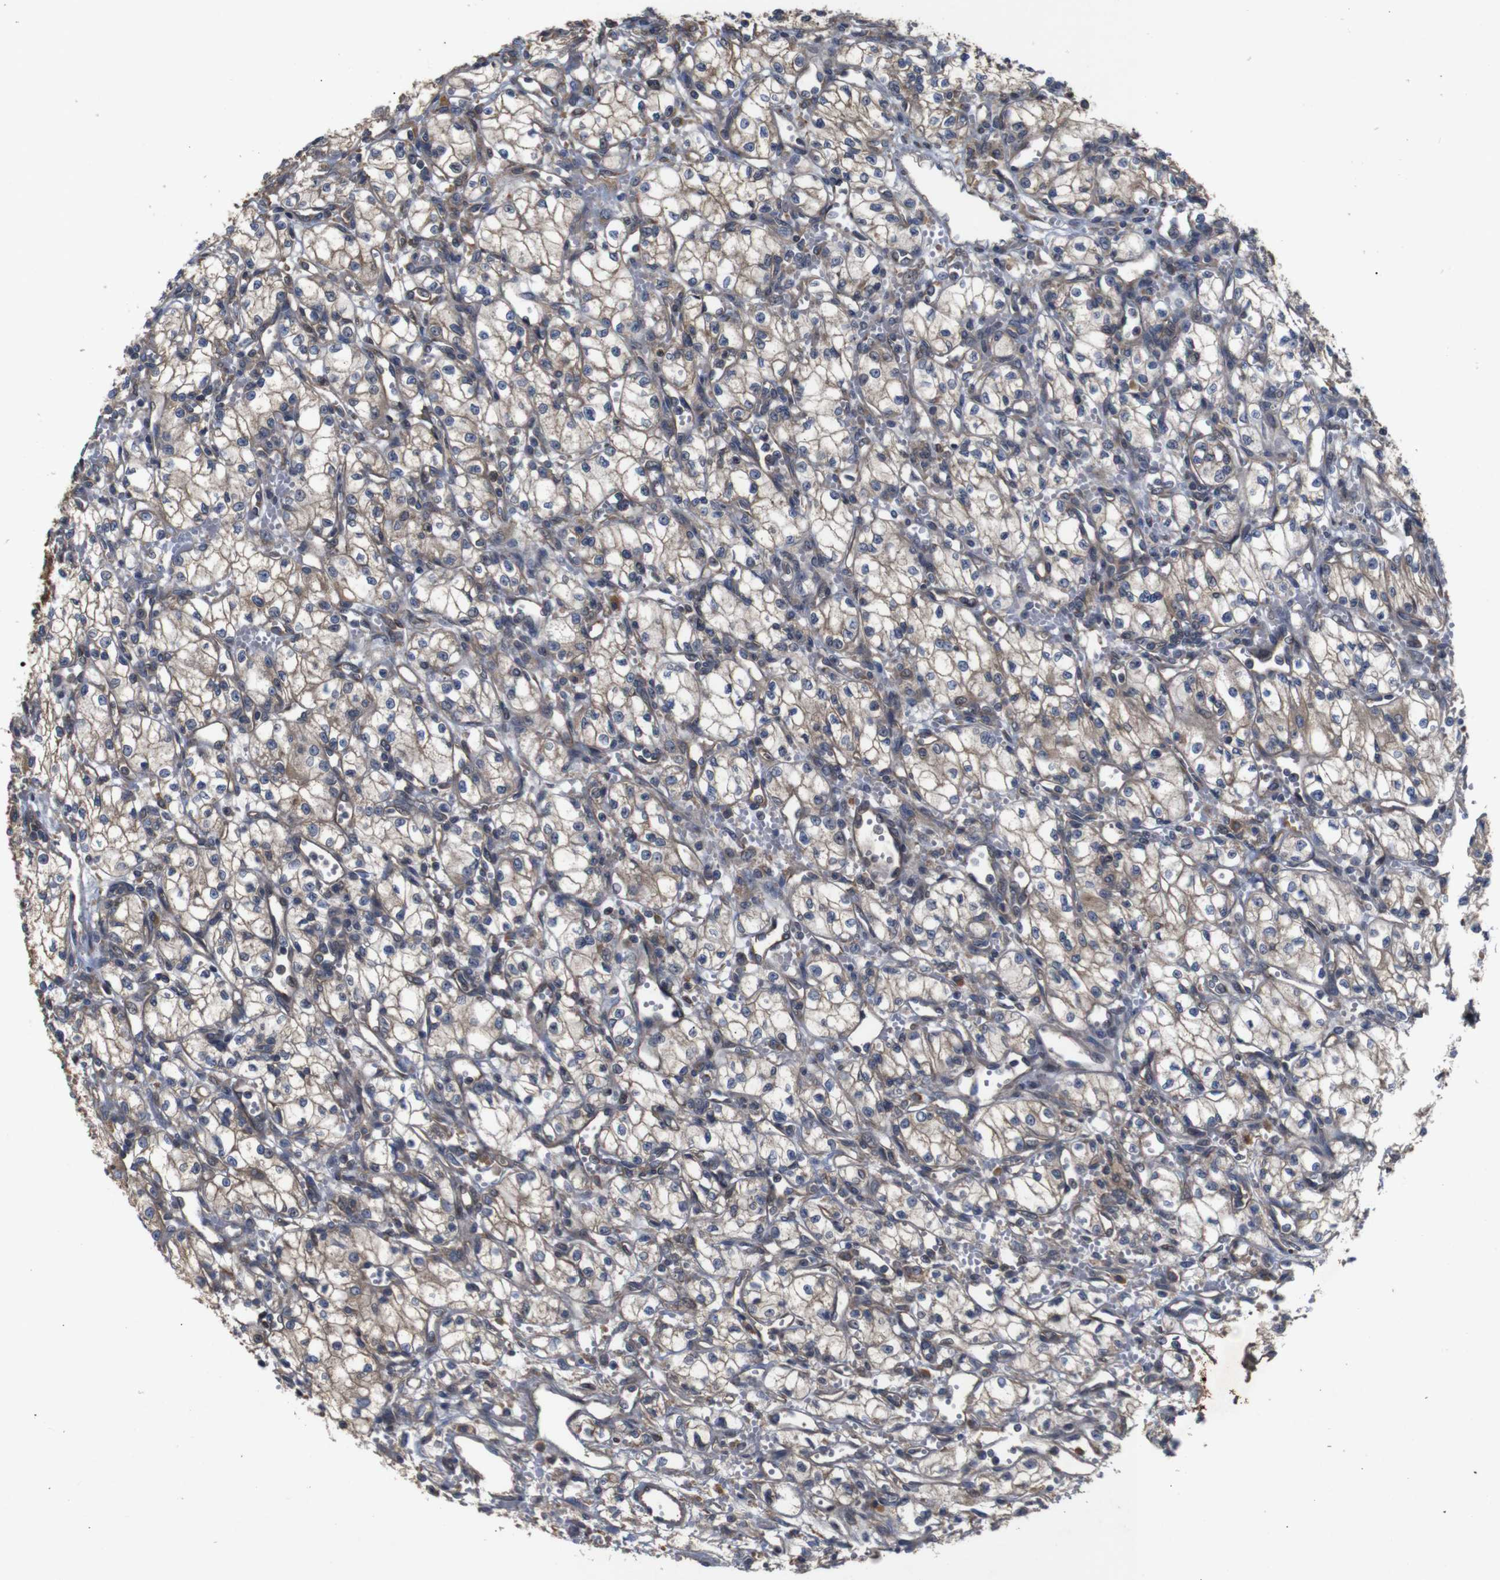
{"staining": {"intensity": "weak", "quantity": ">75%", "location": "cytoplasmic/membranous"}, "tissue": "renal cancer", "cell_type": "Tumor cells", "image_type": "cancer", "snomed": [{"axis": "morphology", "description": "Normal tissue, NOS"}, {"axis": "morphology", "description": "Adenocarcinoma, NOS"}, {"axis": "topography", "description": "Kidney"}], "caption": "An IHC micrograph of neoplastic tissue is shown. Protein staining in brown highlights weak cytoplasmic/membranous positivity in renal cancer within tumor cells. (DAB (3,3'-diaminobenzidine) IHC, brown staining for protein, blue staining for nuclei).", "gene": "PTPN1", "patient": {"sex": "male", "age": 59}}